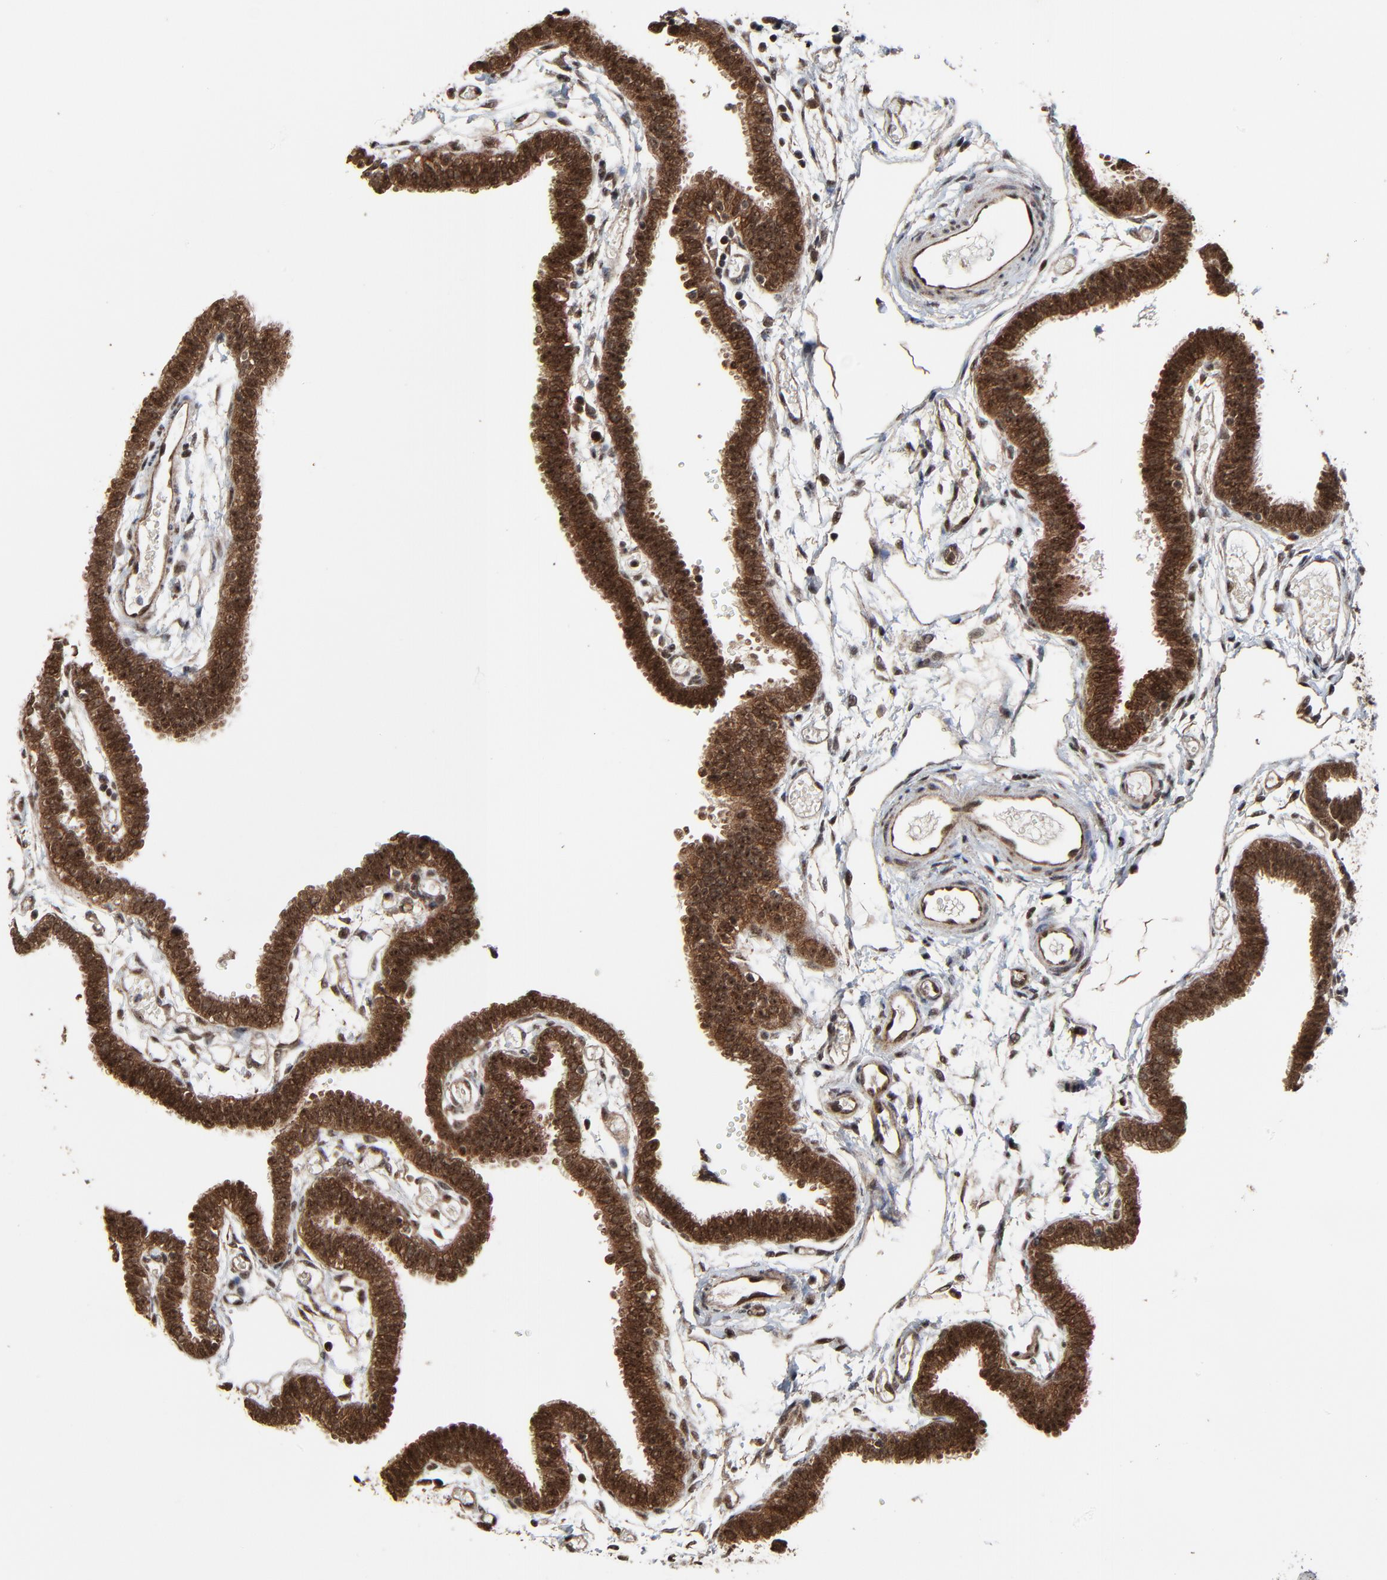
{"staining": {"intensity": "strong", "quantity": ">75%", "location": "cytoplasmic/membranous,nuclear"}, "tissue": "fallopian tube", "cell_type": "Glandular cells", "image_type": "normal", "snomed": [{"axis": "morphology", "description": "Normal tissue, NOS"}, {"axis": "topography", "description": "Fallopian tube"}], "caption": "An immunohistochemistry histopathology image of unremarkable tissue is shown. Protein staining in brown shows strong cytoplasmic/membranous,nuclear positivity in fallopian tube within glandular cells.", "gene": "RHOJ", "patient": {"sex": "female", "age": 29}}